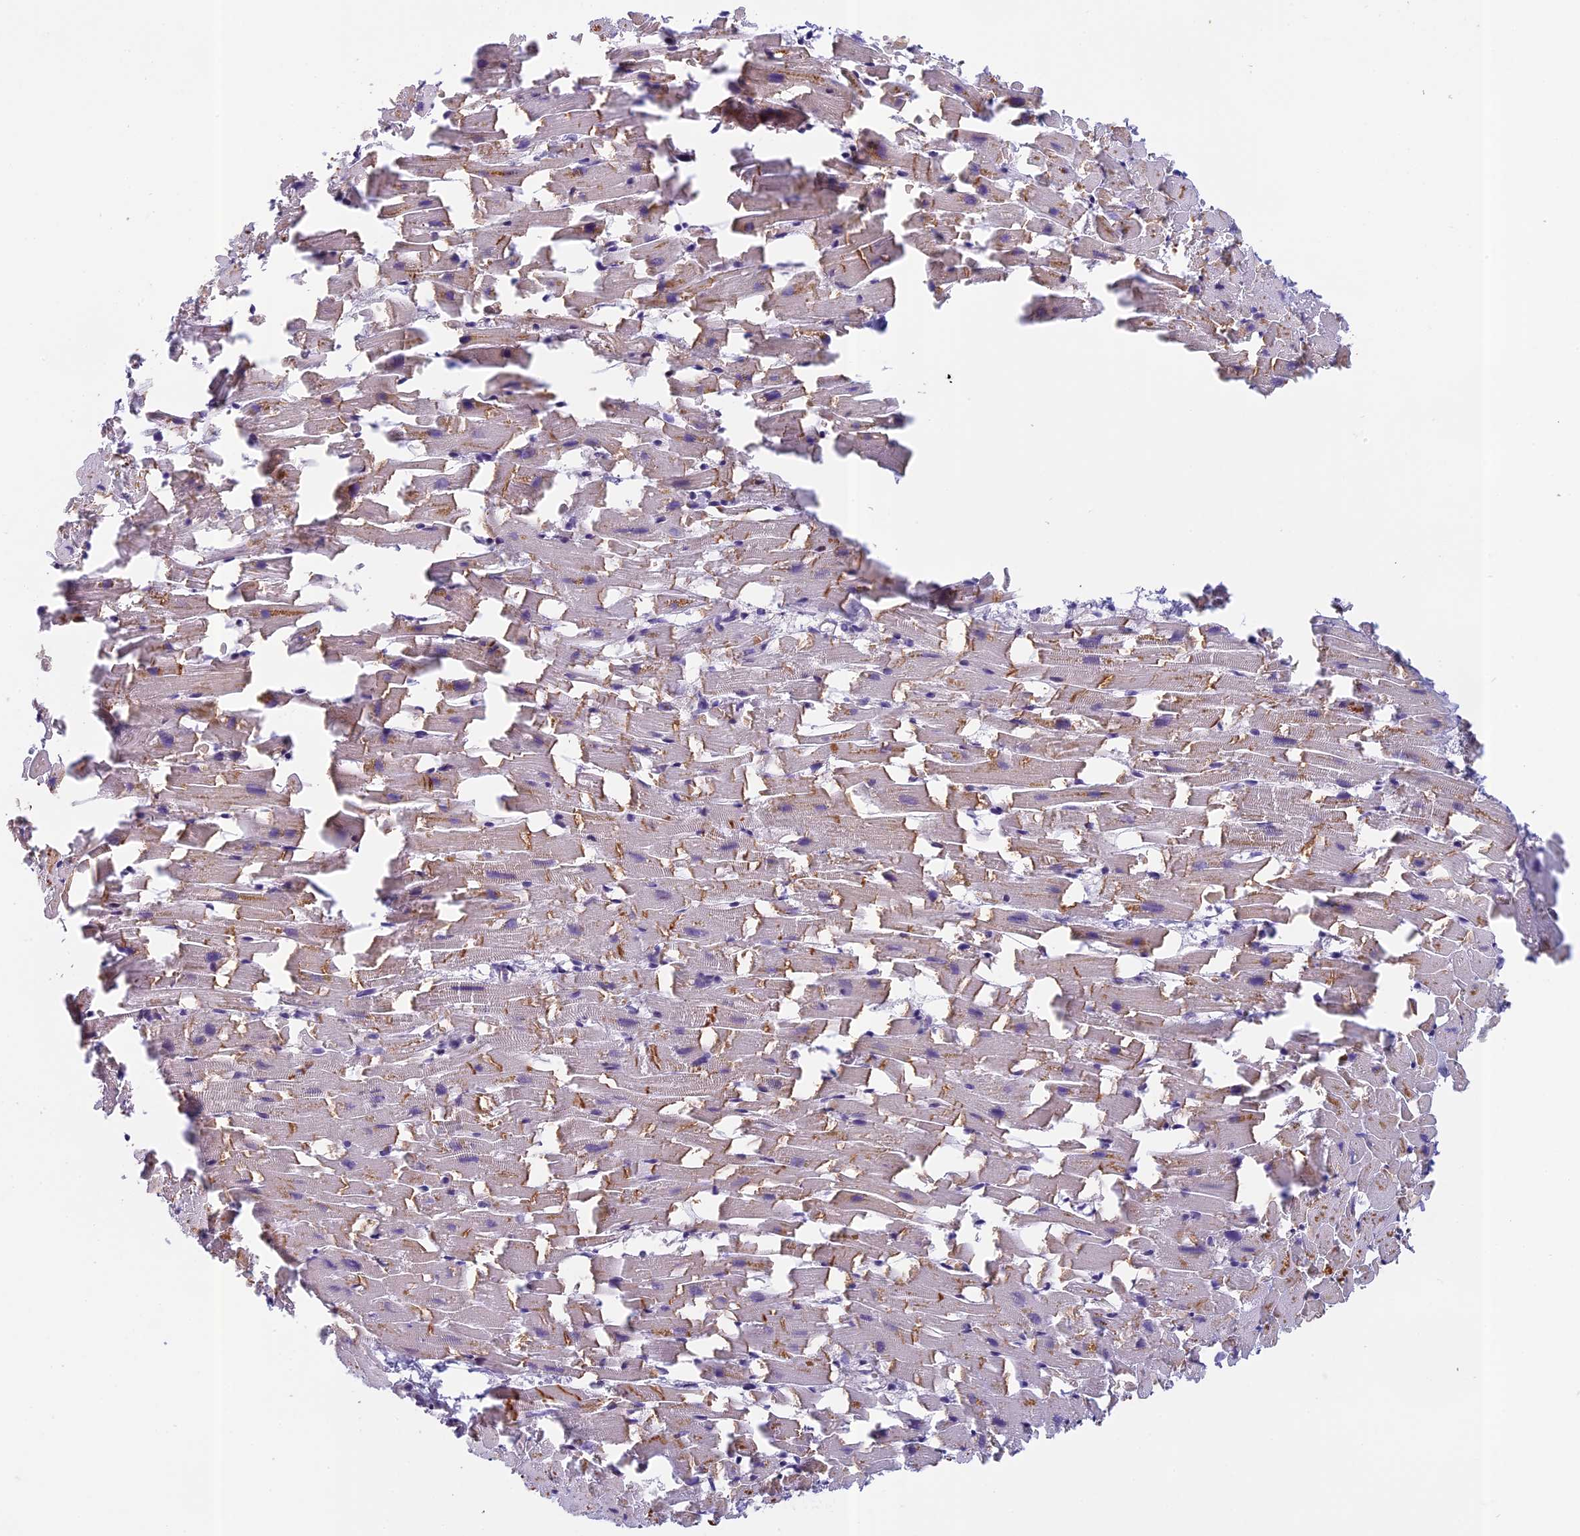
{"staining": {"intensity": "moderate", "quantity": "25%-75%", "location": "cytoplasmic/membranous"}, "tissue": "heart muscle", "cell_type": "Cardiomyocytes", "image_type": "normal", "snomed": [{"axis": "morphology", "description": "Normal tissue, NOS"}, {"axis": "topography", "description": "Heart"}], "caption": "About 25%-75% of cardiomyocytes in unremarkable human heart muscle display moderate cytoplasmic/membranous protein staining as visualized by brown immunohistochemical staining.", "gene": "SEMA7A", "patient": {"sex": "female", "age": 64}}